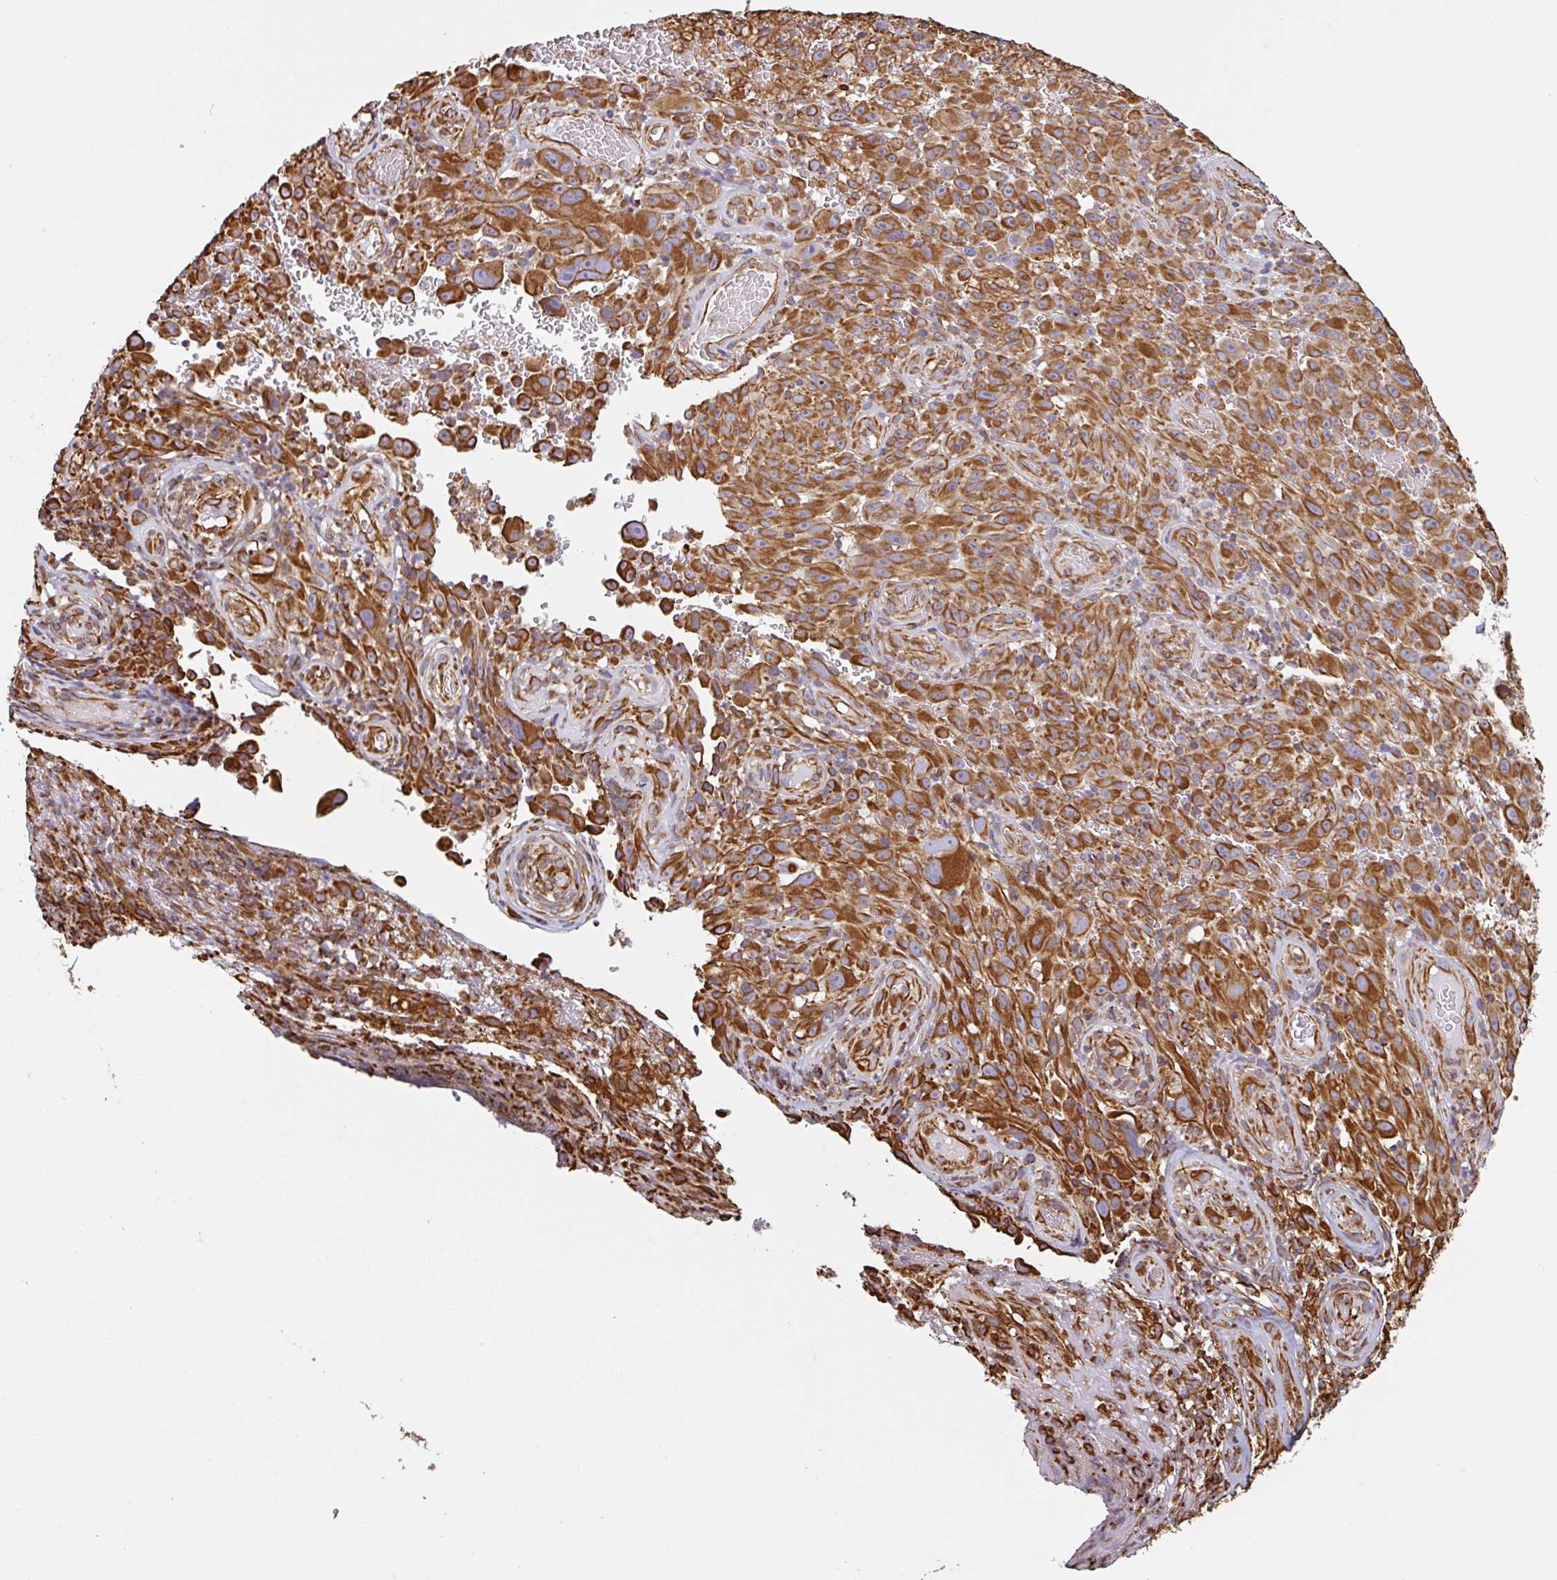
{"staining": {"intensity": "strong", "quantity": ">75%", "location": "cytoplasmic/membranous"}, "tissue": "melanoma", "cell_type": "Tumor cells", "image_type": "cancer", "snomed": [{"axis": "morphology", "description": "Malignant melanoma, NOS"}, {"axis": "topography", "description": "Skin"}], "caption": "This is a photomicrograph of immunohistochemistry (IHC) staining of malignant melanoma, which shows strong staining in the cytoplasmic/membranous of tumor cells.", "gene": "PPFIA1", "patient": {"sex": "female", "age": 82}}